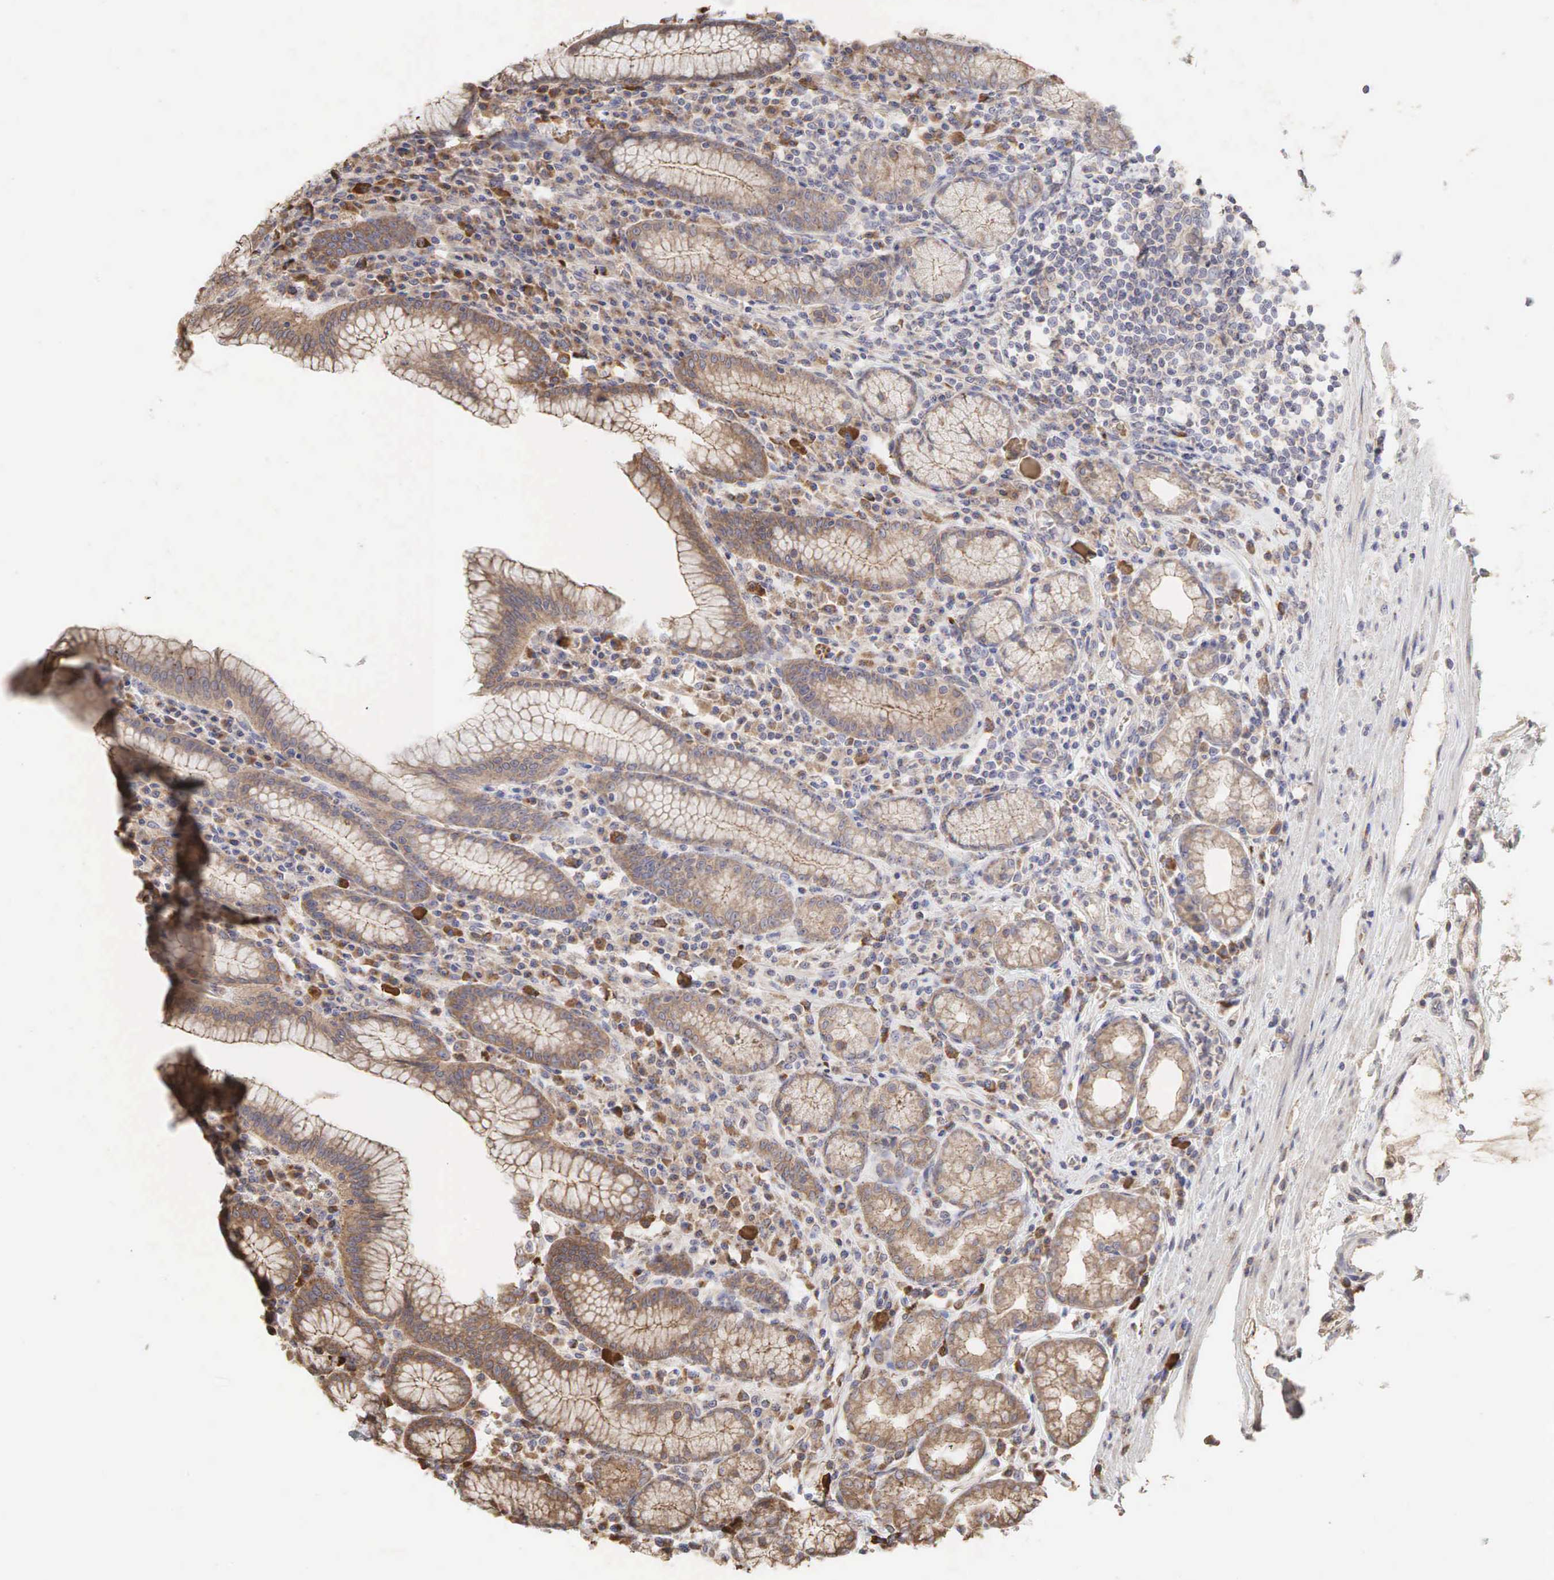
{"staining": {"intensity": "moderate", "quantity": ">75%", "location": "cytoplasmic/membranous"}, "tissue": "stomach", "cell_type": "Glandular cells", "image_type": "normal", "snomed": [{"axis": "morphology", "description": "Normal tissue, NOS"}, {"axis": "topography", "description": "Stomach, lower"}], "caption": "A photomicrograph showing moderate cytoplasmic/membranous staining in approximately >75% of glandular cells in unremarkable stomach, as visualized by brown immunohistochemical staining.", "gene": "PABPC5", "patient": {"sex": "male", "age": 58}}